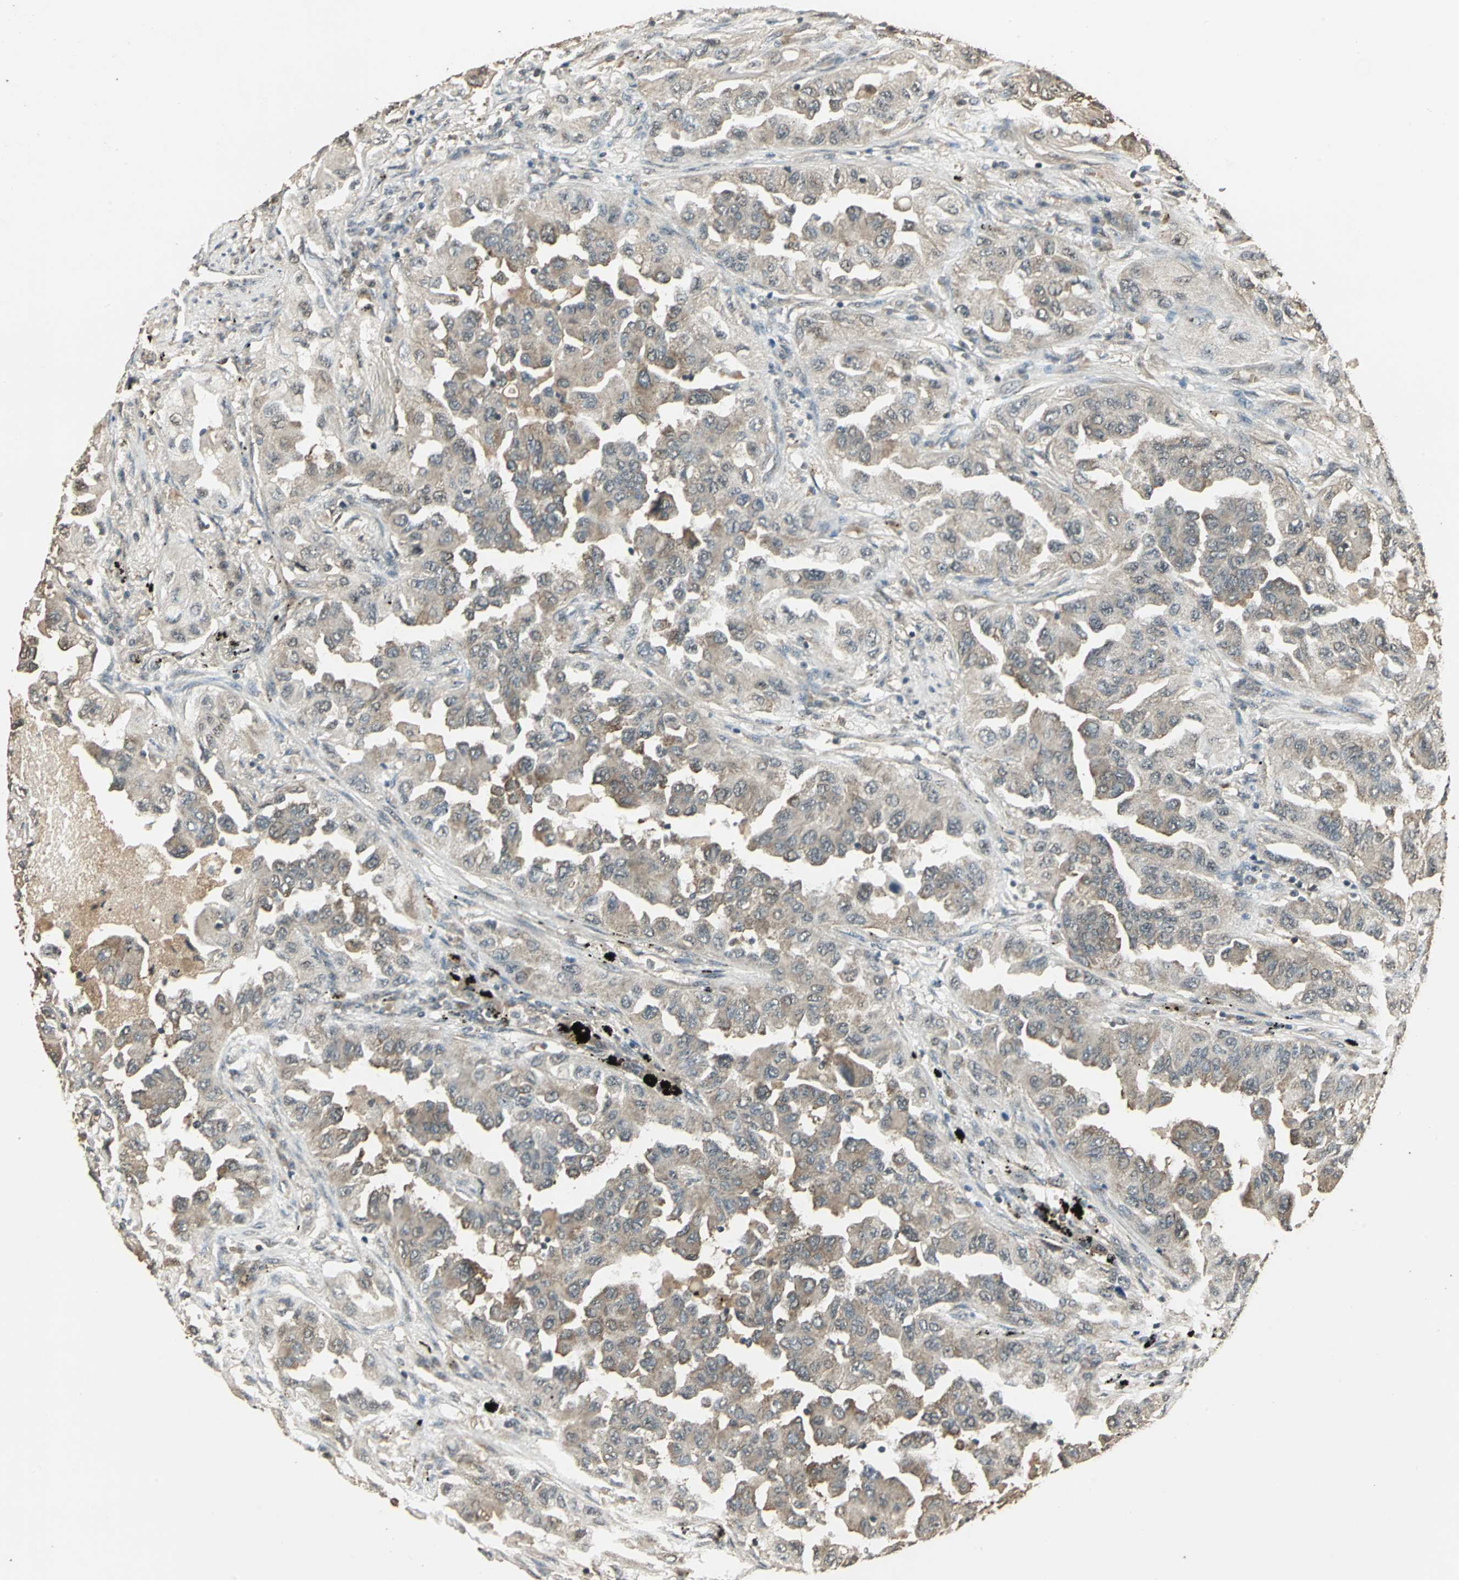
{"staining": {"intensity": "moderate", "quantity": "25%-75%", "location": "cytoplasmic/membranous"}, "tissue": "lung cancer", "cell_type": "Tumor cells", "image_type": "cancer", "snomed": [{"axis": "morphology", "description": "Adenocarcinoma, NOS"}, {"axis": "topography", "description": "Lung"}], "caption": "The immunohistochemical stain shows moderate cytoplasmic/membranous expression in tumor cells of lung cancer tissue.", "gene": "UCHL5", "patient": {"sex": "female", "age": 65}}